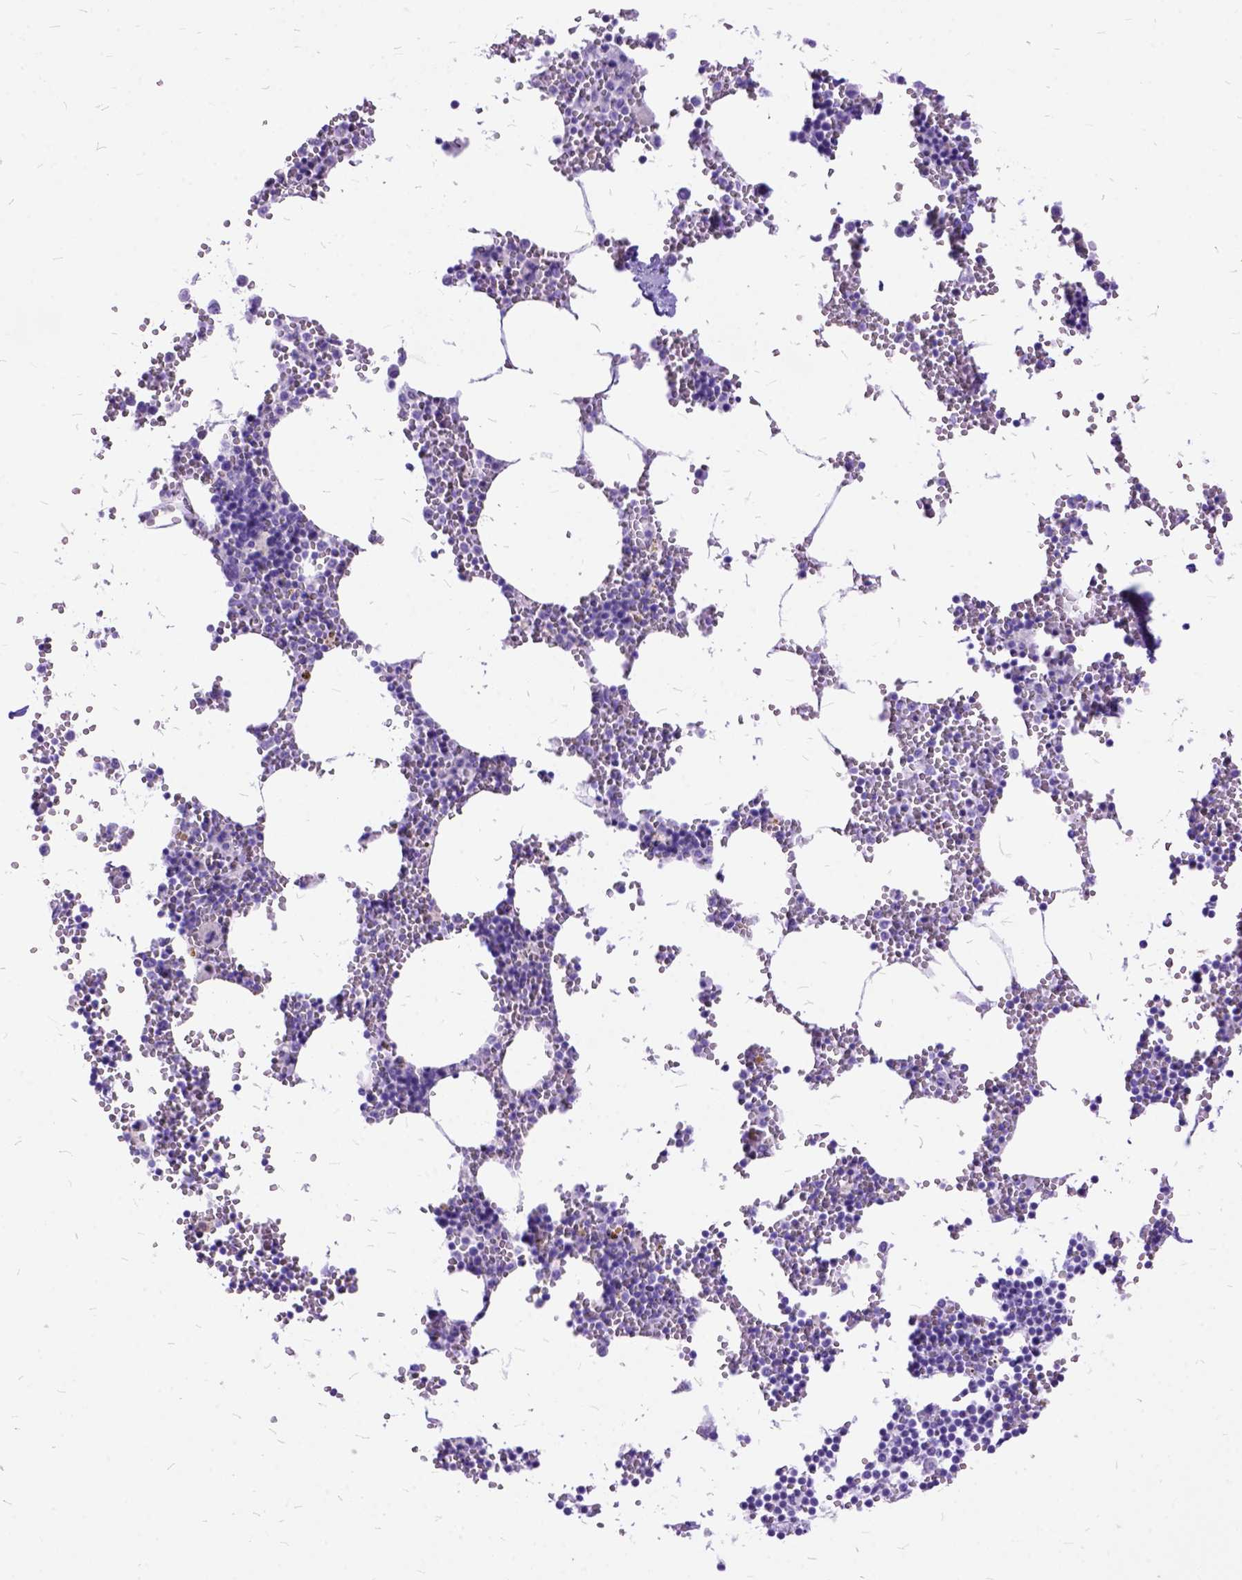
{"staining": {"intensity": "negative", "quantity": "none", "location": "none"}, "tissue": "bone marrow", "cell_type": "Hematopoietic cells", "image_type": "normal", "snomed": [{"axis": "morphology", "description": "Normal tissue, NOS"}, {"axis": "topography", "description": "Bone marrow"}], "caption": "Bone marrow was stained to show a protein in brown. There is no significant expression in hematopoietic cells.", "gene": "ARL9", "patient": {"sex": "male", "age": 54}}